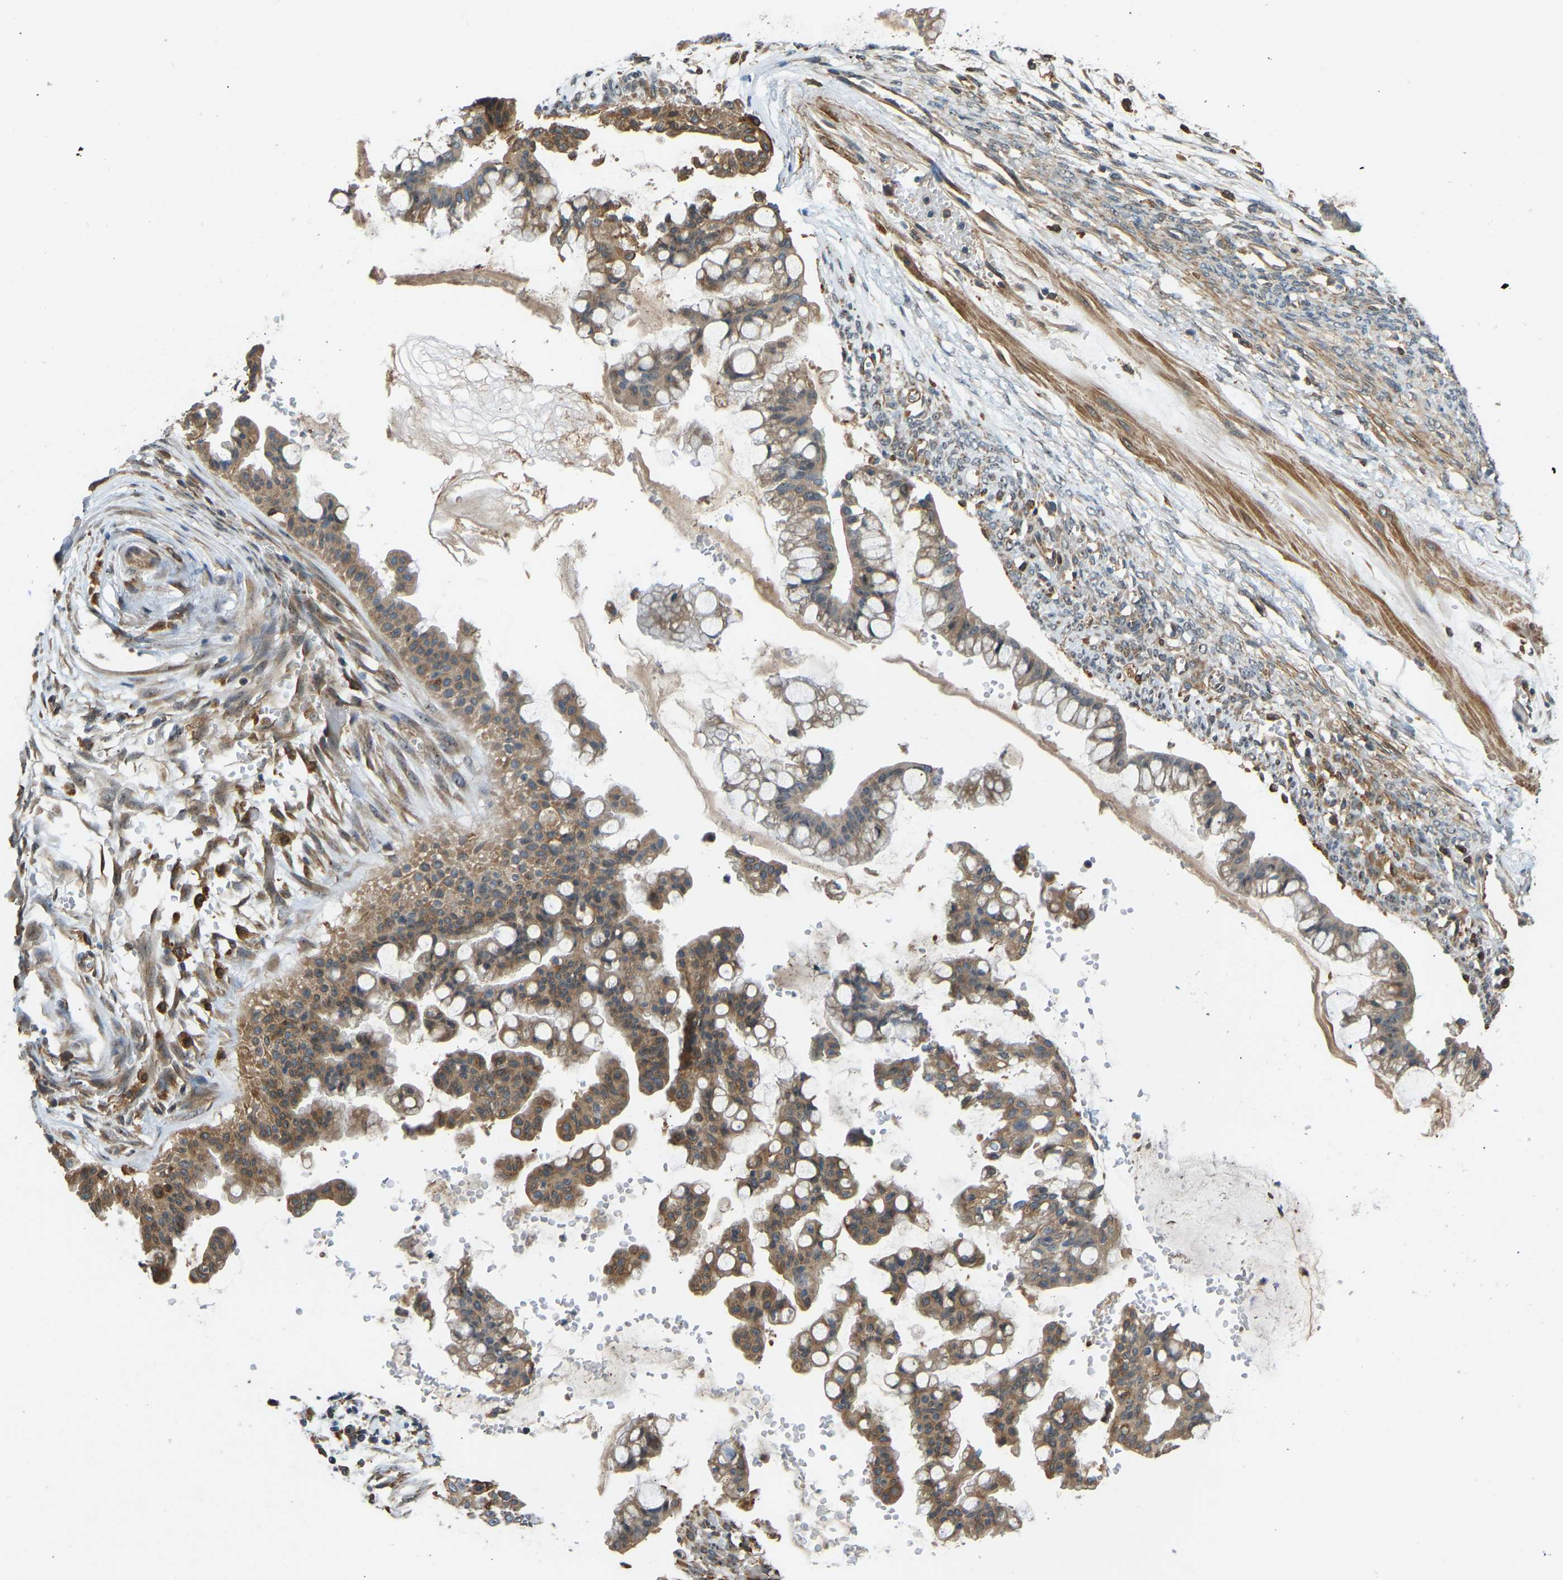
{"staining": {"intensity": "moderate", "quantity": ">75%", "location": "cytoplasmic/membranous"}, "tissue": "ovarian cancer", "cell_type": "Tumor cells", "image_type": "cancer", "snomed": [{"axis": "morphology", "description": "Cystadenocarcinoma, mucinous, NOS"}, {"axis": "topography", "description": "Ovary"}], "caption": "IHC histopathology image of neoplastic tissue: human mucinous cystadenocarcinoma (ovarian) stained using immunohistochemistry (IHC) shows medium levels of moderate protein expression localized specifically in the cytoplasmic/membranous of tumor cells, appearing as a cytoplasmic/membranous brown color.", "gene": "OS9", "patient": {"sex": "female", "age": 73}}